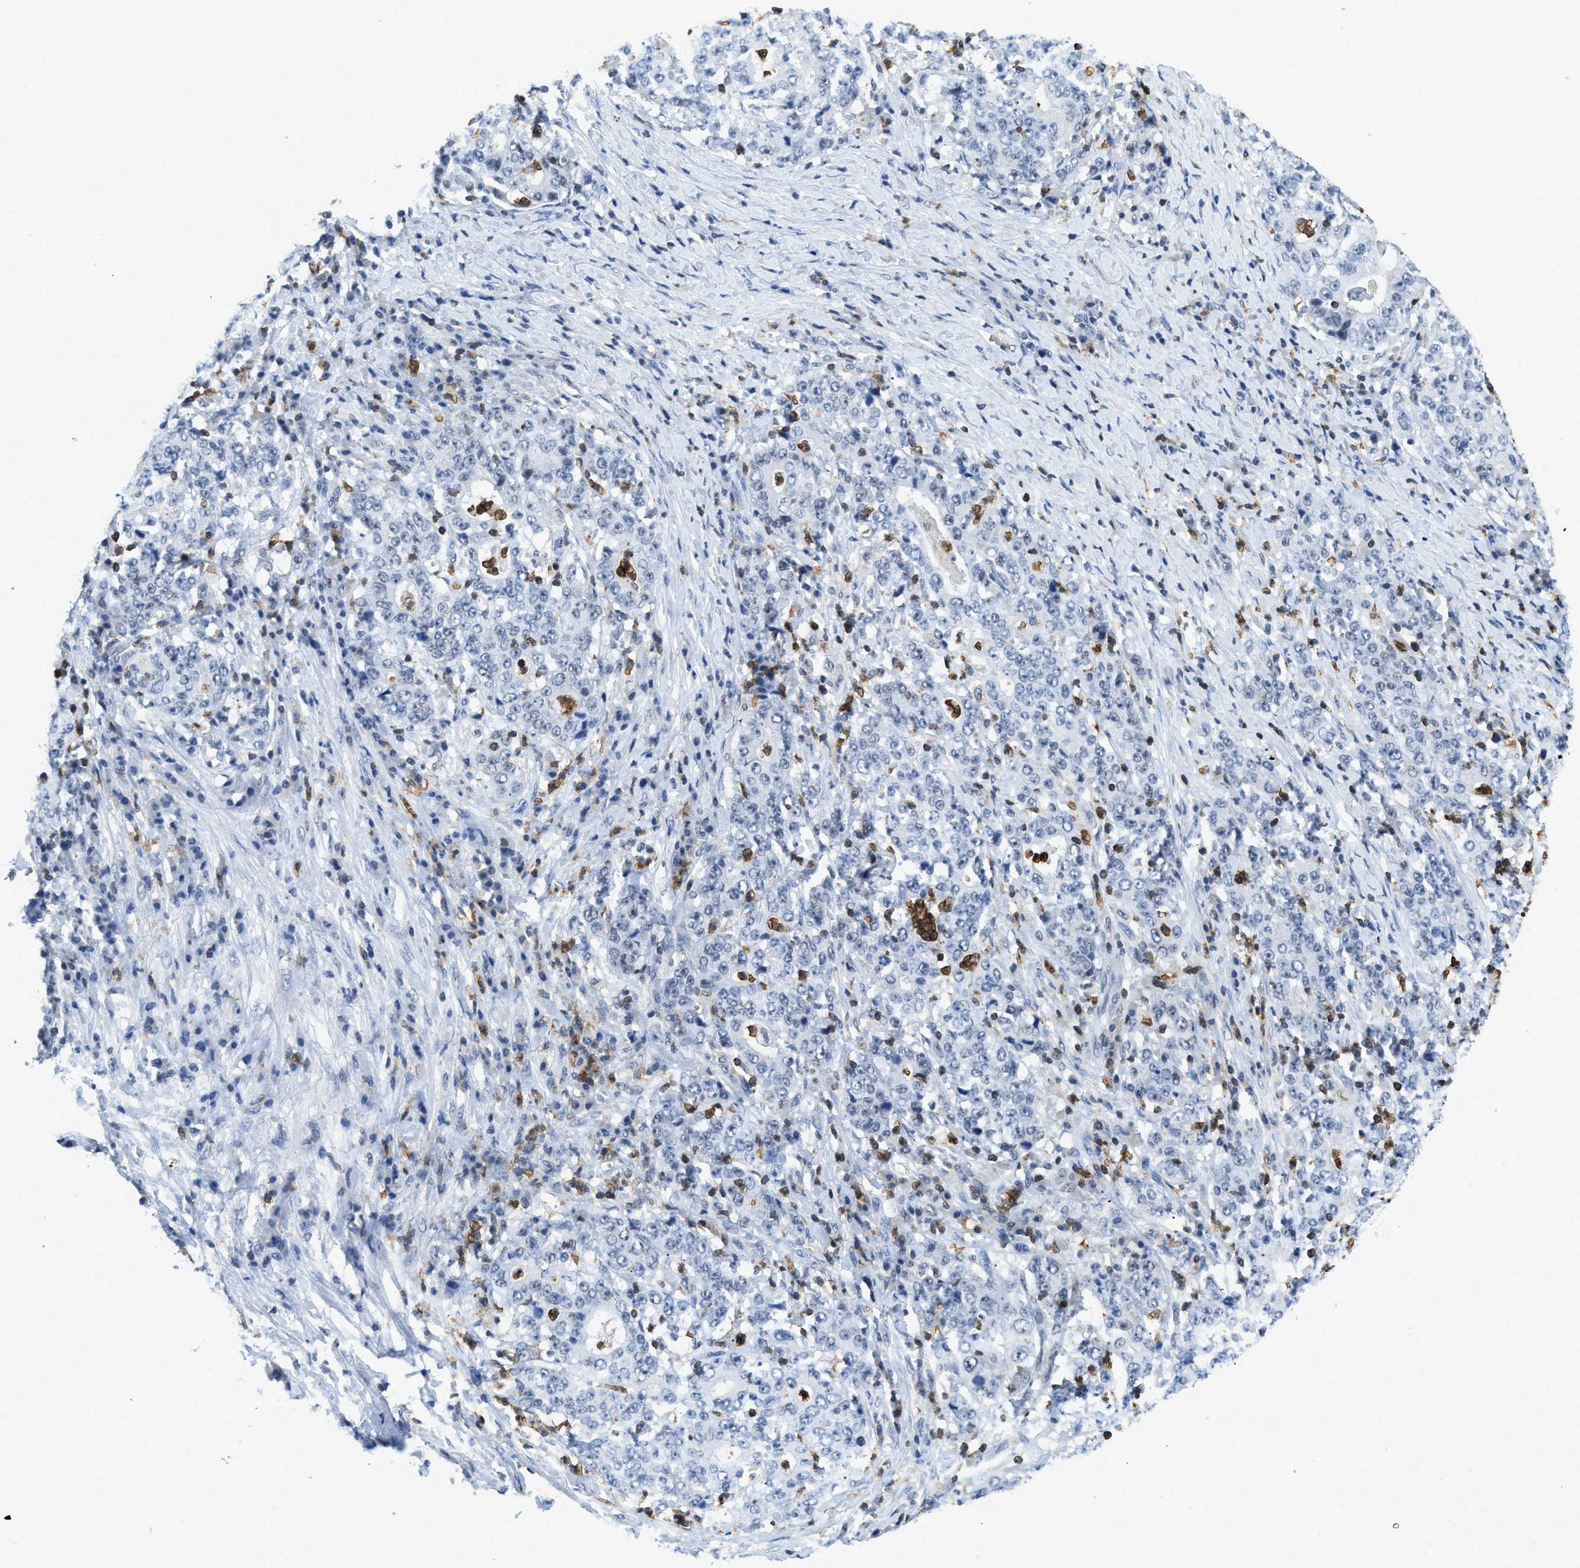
{"staining": {"intensity": "negative", "quantity": "none", "location": "none"}, "tissue": "stomach cancer", "cell_type": "Tumor cells", "image_type": "cancer", "snomed": [{"axis": "morphology", "description": "Normal tissue, NOS"}, {"axis": "morphology", "description": "Adenocarcinoma, NOS"}, {"axis": "topography", "description": "Stomach, upper"}, {"axis": "topography", "description": "Stomach"}], "caption": "Immunohistochemical staining of human adenocarcinoma (stomach) shows no significant expression in tumor cells.", "gene": "FAM151A", "patient": {"sex": "male", "age": 59}}